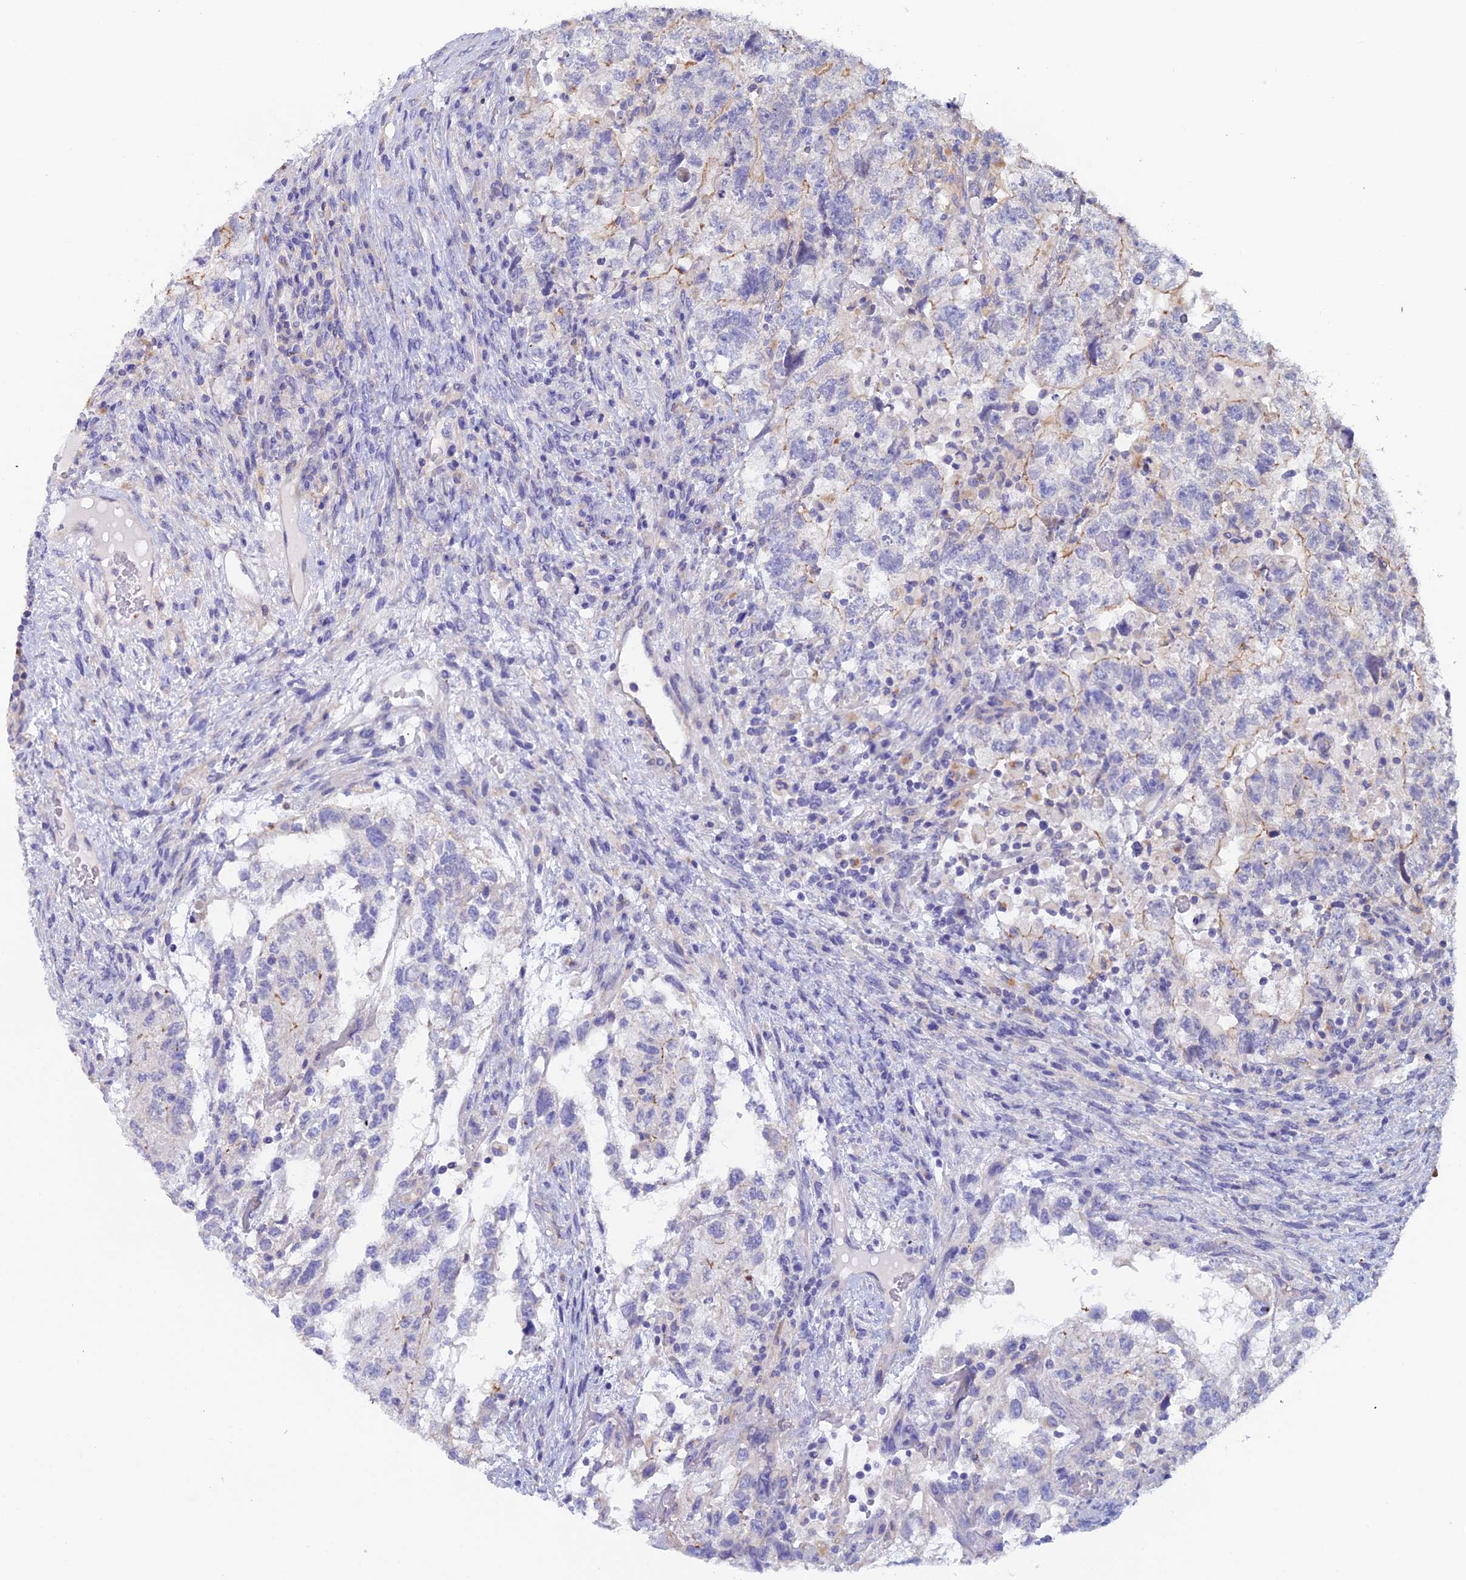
{"staining": {"intensity": "weak", "quantity": "<25%", "location": "cytoplasmic/membranous"}, "tissue": "testis cancer", "cell_type": "Tumor cells", "image_type": "cancer", "snomed": [{"axis": "morphology", "description": "Normal tissue, NOS"}, {"axis": "morphology", "description": "Carcinoma, Embryonal, NOS"}, {"axis": "topography", "description": "Testis"}], "caption": "DAB (3,3'-diaminobenzidine) immunohistochemical staining of human embryonal carcinoma (testis) reveals no significant positivity in tumor cells.", "gene": "FZR1", "patient": {"sex": "male", "age": 36}}